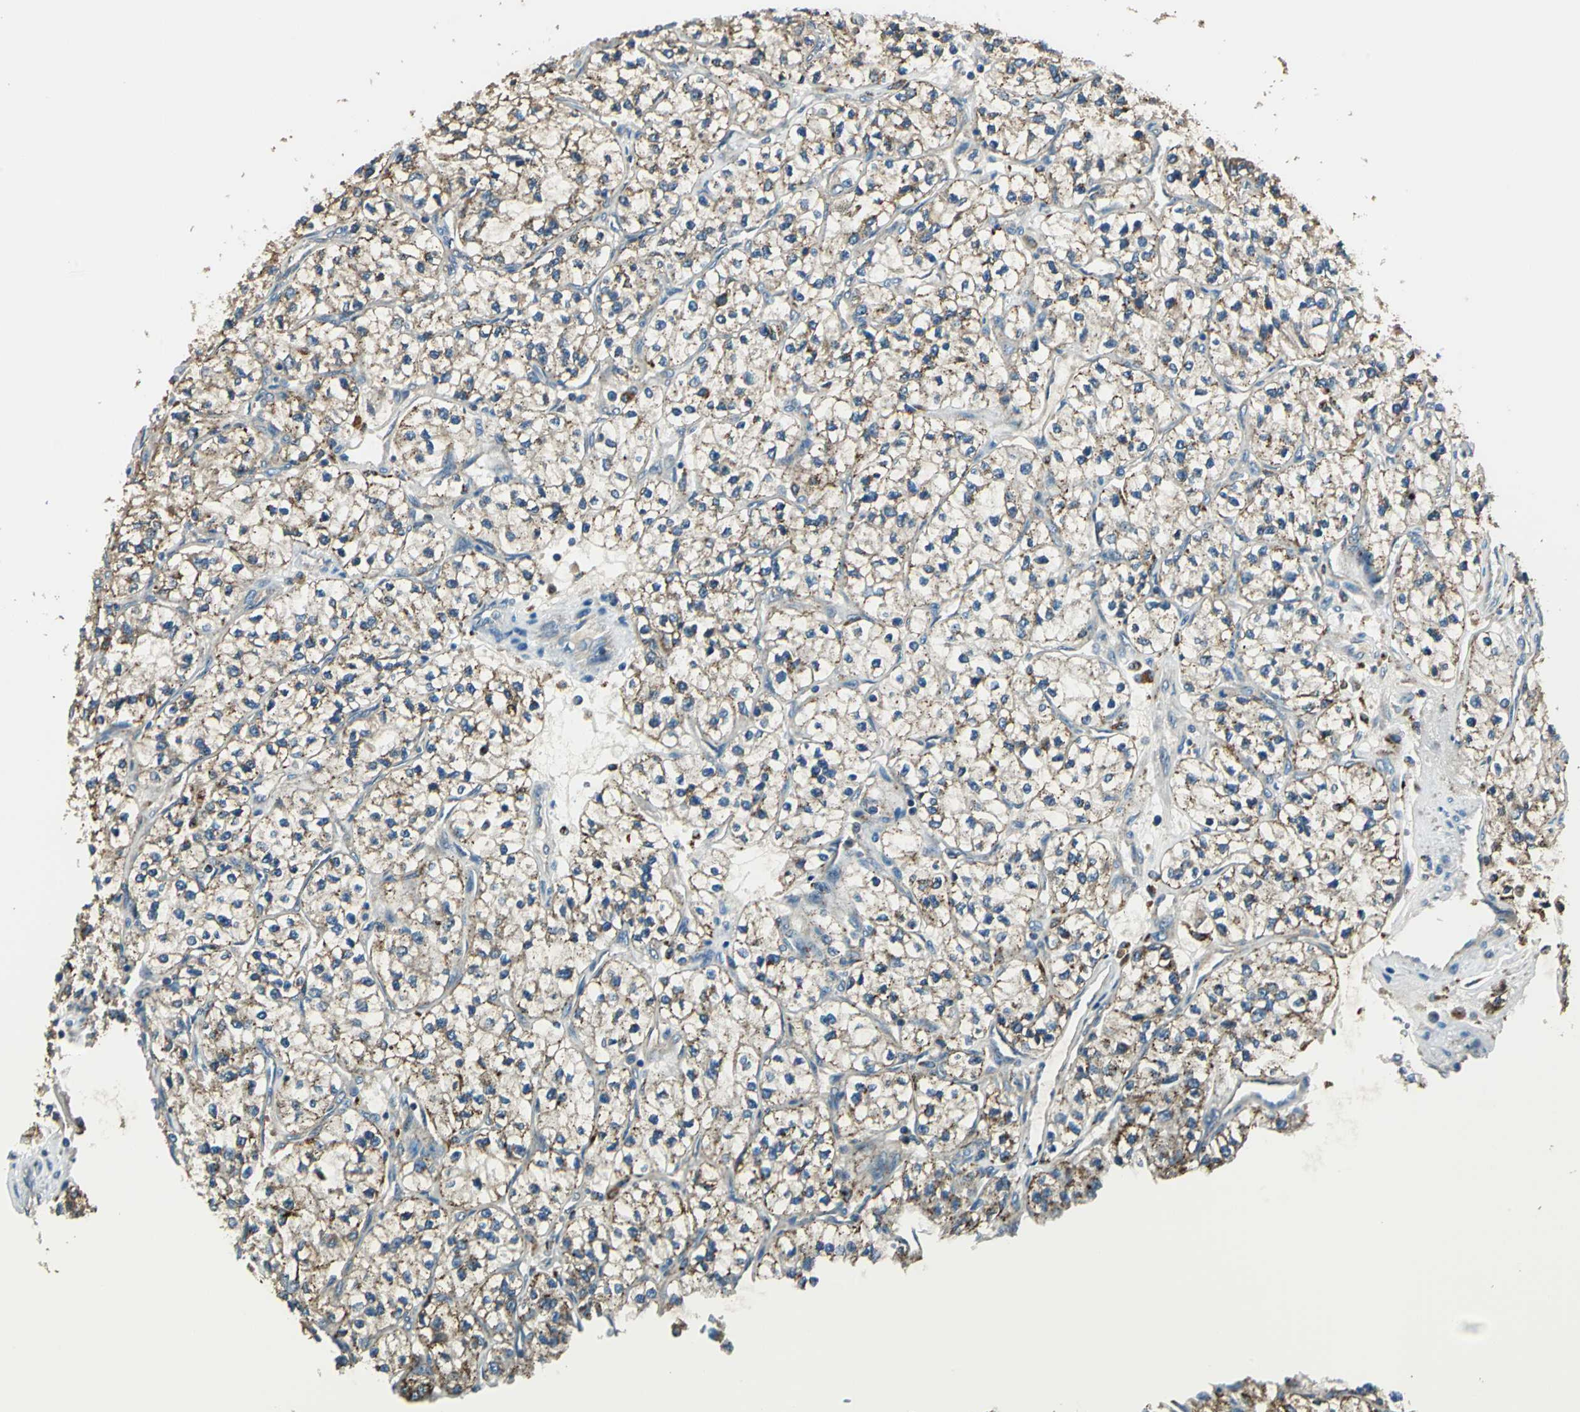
{"staining": {"intensity": "moderate", "quantity": "25%-75%", "location": "cytoplasmic/membranous"}, "tissue": "renal cancer", "cell_type": "Tumor cells", "image_type": "cancer", "snomed": [{"axis": "morphology", "description": "Adenocarcinoma, NOS"}, {"axis": "topography", "description": "Kidney"}], "caption": "Brown immunohistochemical staining in human renal adenocarcinoma displays moderate cytoplasmic/membranous expression in about 25%-75% of tumor cells.", "gene": "NIT1", "patient": {"sex": "female", "age": 57}}